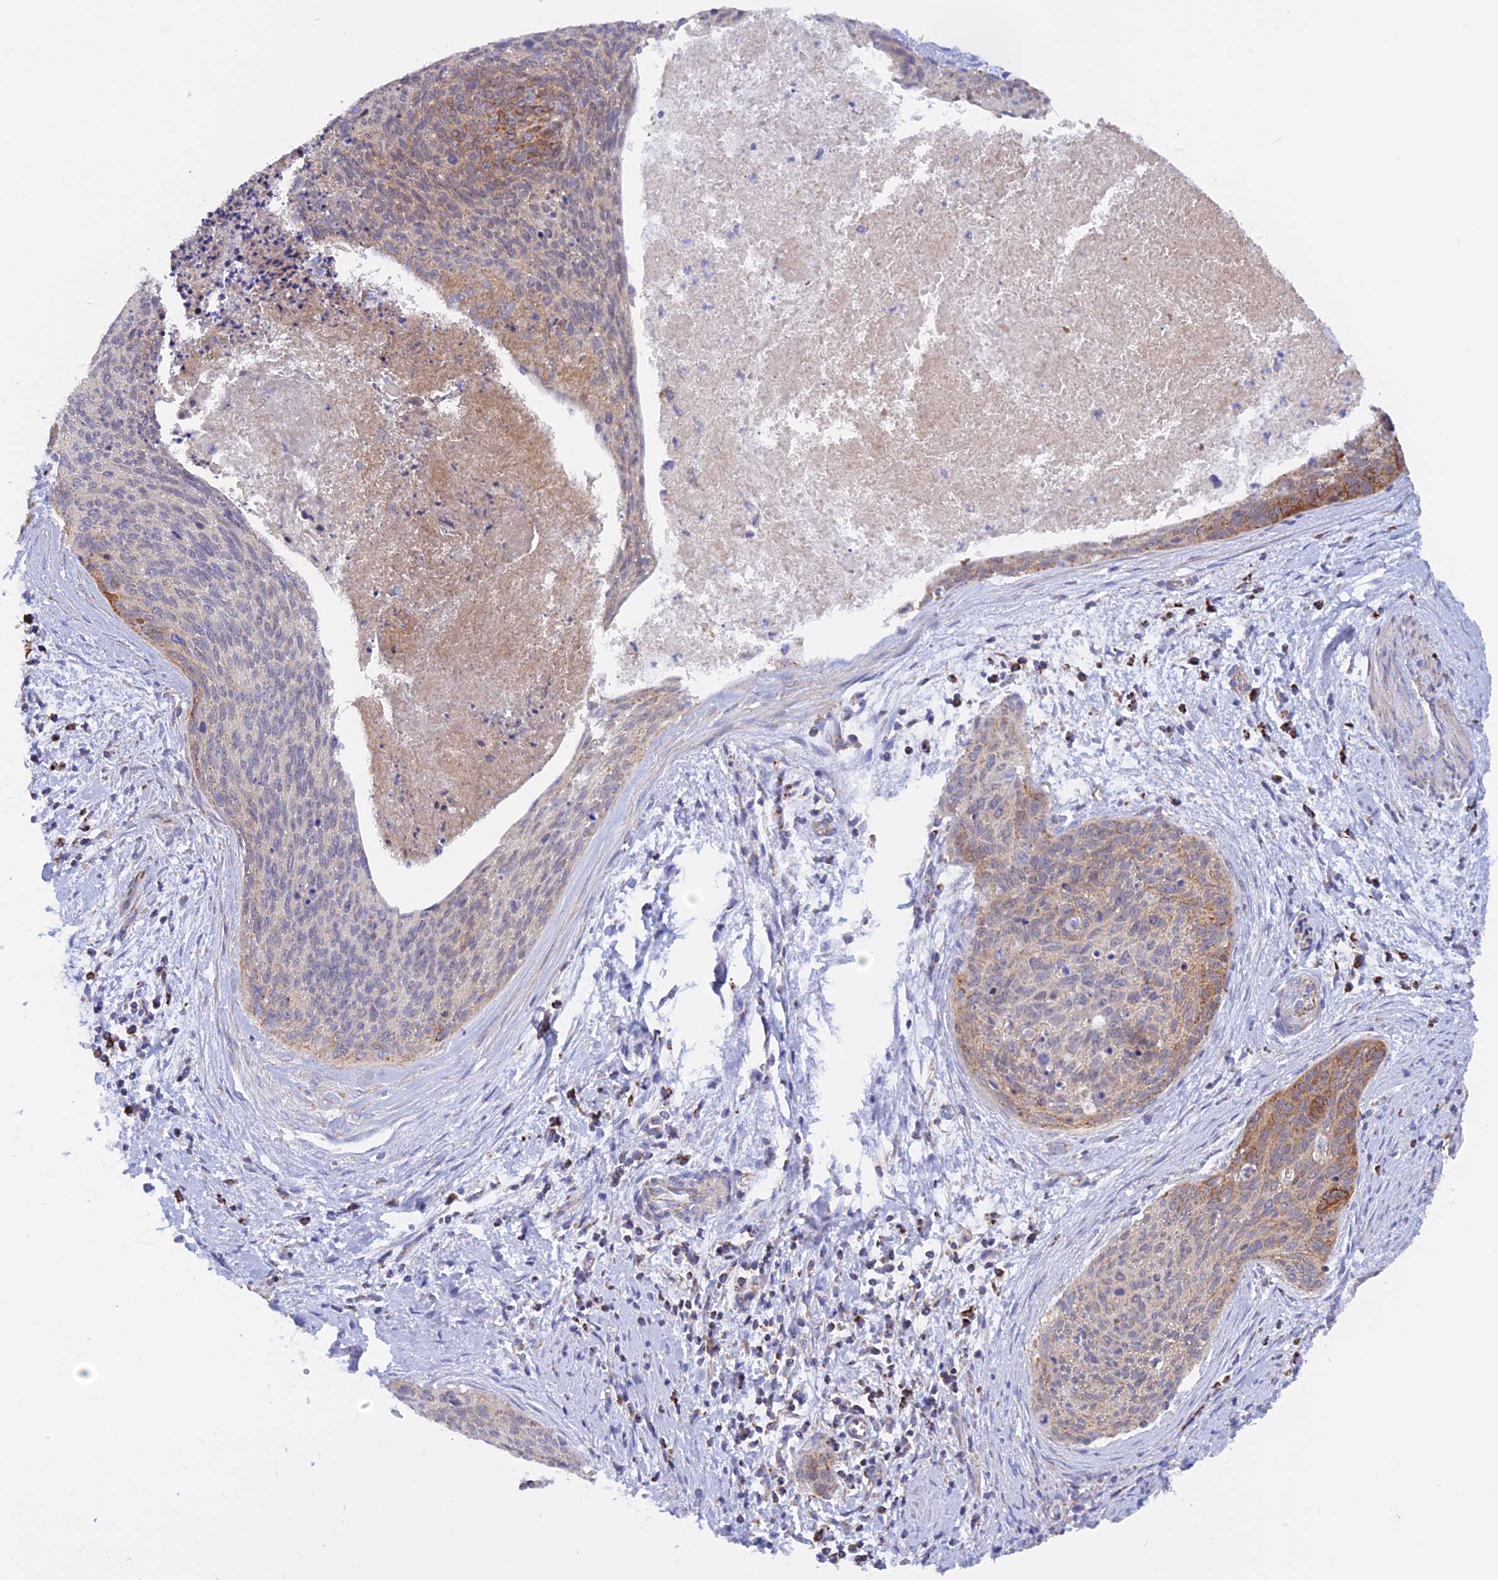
{"staining": {"intensity": "moderate", "quantity": "25%-75%", "location": "cytoplasmic/membranous"}, "tissue": "cervical cancer", "cell_type": "Tumor cells", "image_type": "cancer", "snomed": [{"axis": "morphology", "description": "Squamous cell carcinoma, NOS"}, {"axis": "topography", "description": "Cervix"}], "caption": "Human squamous cell carcinoma (cervical) stained with a protein marker displays moderate staining in tumor cells.", "gene": "GCDH", "patient": {"sex": "female", "age": 55}}